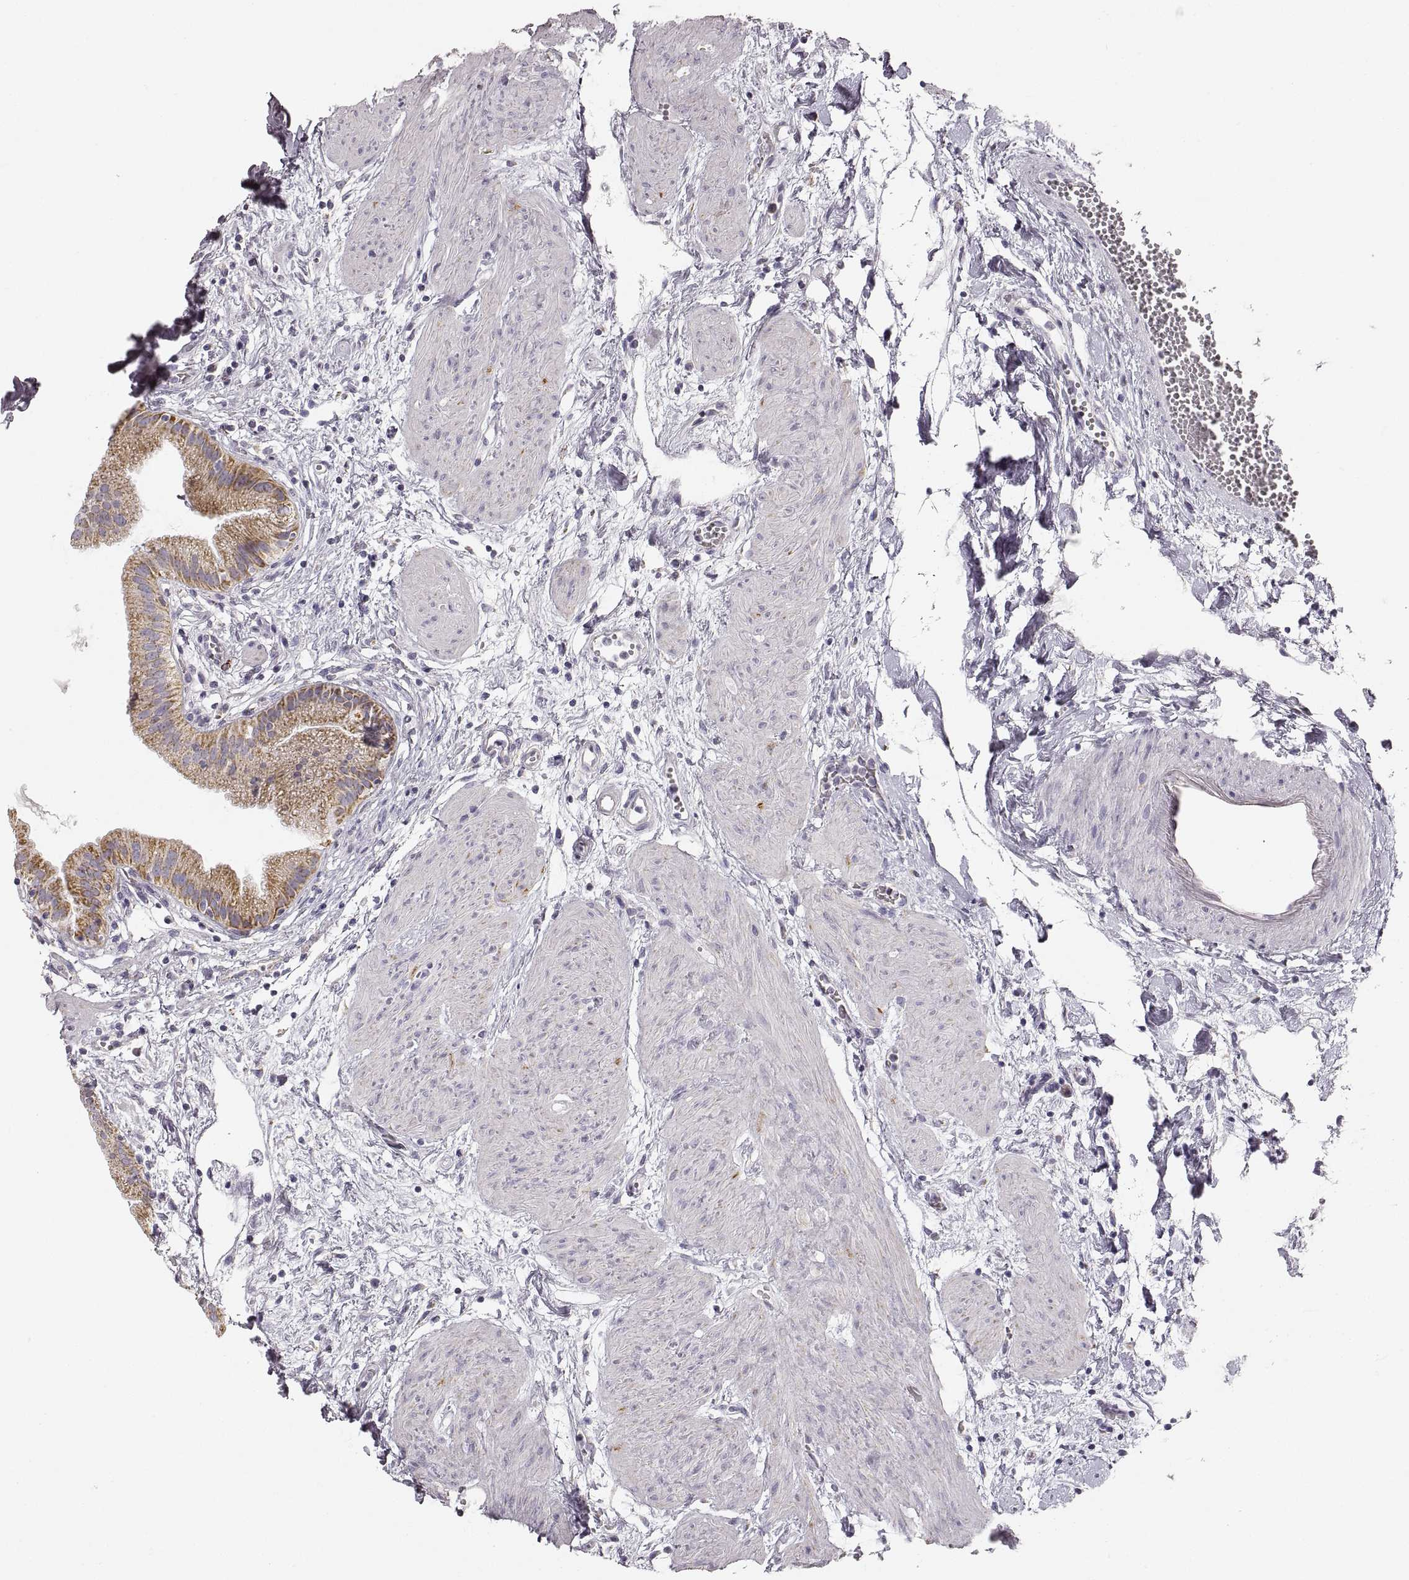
{"staining": {"intensity": "weak", "quantity": ">75%", "location": "cytoplasmic/membranous"}, "tissue": "gallbladder", "cell_type": "Glandular cells", "image_type": "normal", "snomed": [{"axis": "morphology", "description": "Normal tissue, NOS"}, {"axis": "topography", "description": "Gallbladder"}], "caption": "About >75% of glandular cells in normal human gallbladder reveal weak cytoplasmic/membranous protein expression as visualized by brown immunohistochemical staining.", "gene": "RDH13", "patient": {"sex": "female", "age": 65}}